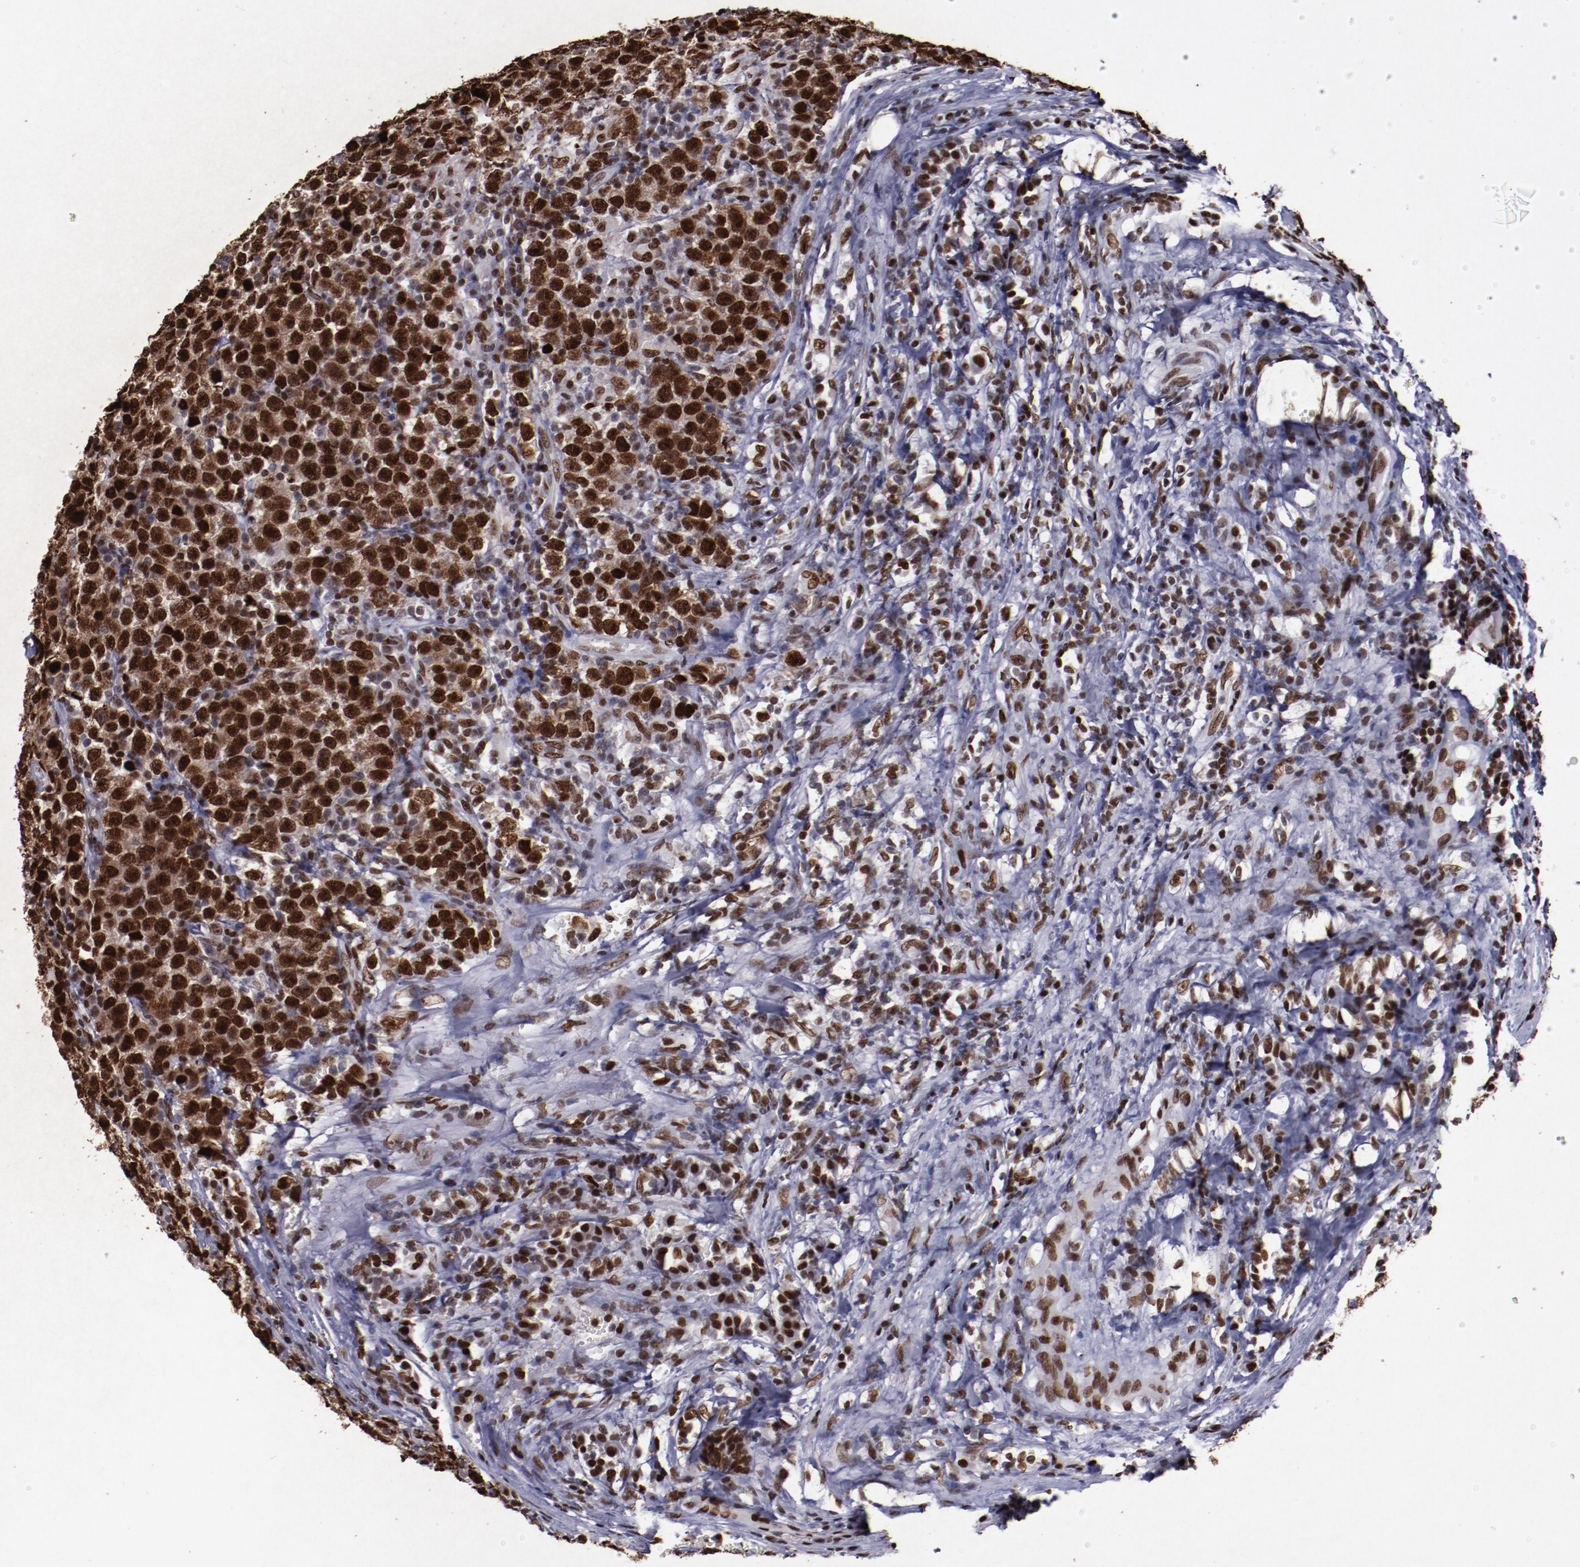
{"staining": {"intensity": "strong", "quantity": ">75%", "location": "nuclear"}, "tissue": "testis cancer", "cell_type": "Tumor cells", "image_type": "cancer", "snomed": [{"axis": "morphology", "description": "Seminoma, NOS"}, {"axis": "topography", "description": "Testis"}], "caption": "A photomicrograph of human testis seminoma stained for a protein shows strong nuclear brown staining in tumor cells.", "gene": "APEX1", "patient": {"sex": "male", "age": 43}}